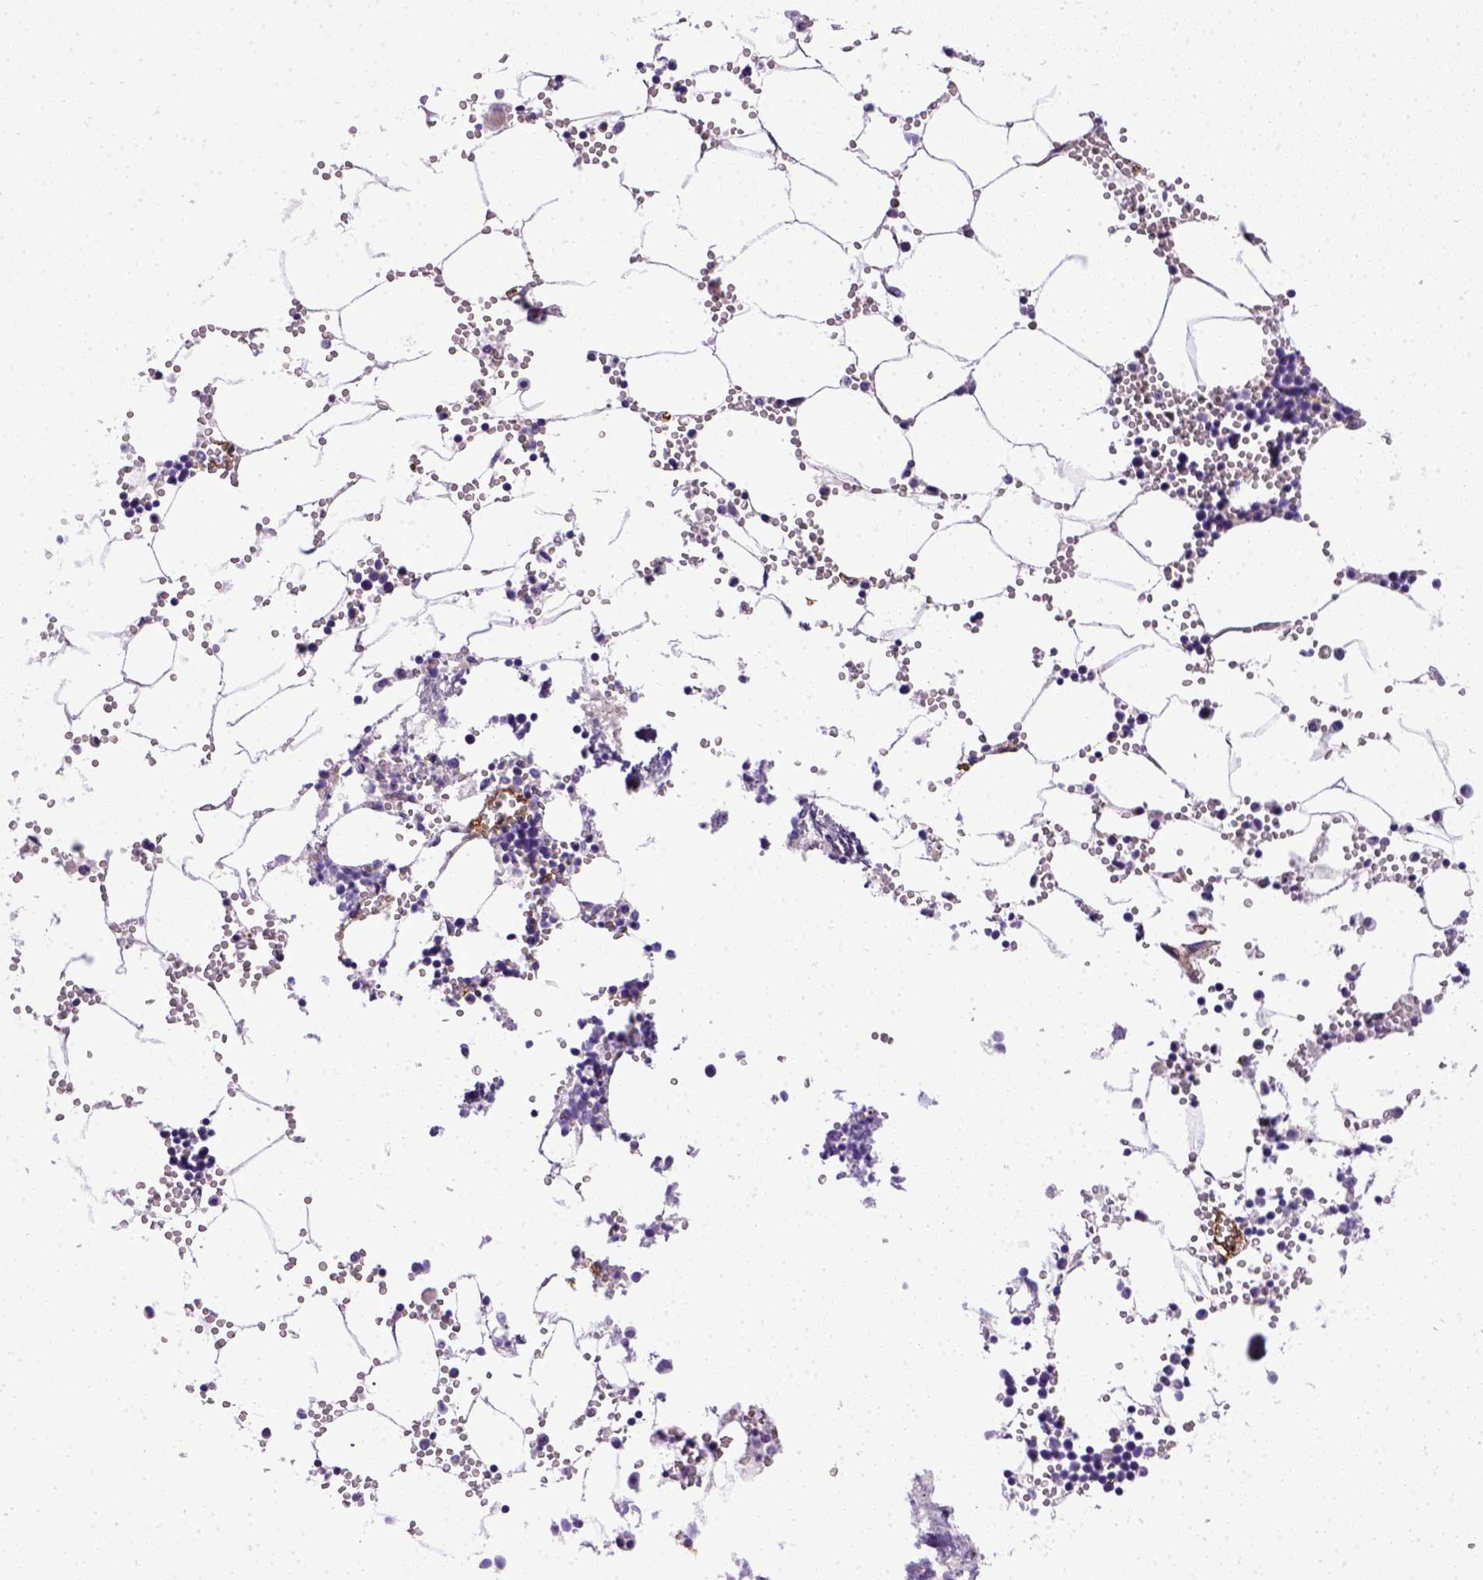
{"staining": {"intensity": "negative", "quantity": "none", "location": "none"}, "tissue": "bone marrow", "cell_type": "Hematopoietic cells", "image_type": "normal", "snomed": [{"axis": "morphology", "description": "Normal tissue, NOS"}, {"axis": "topography", "description": "Bone marrow"}], "caption": "Immunohistochemical staining of unremarkable bone marrow shows no significant expression in hematopoietic cells.", "gene": "ENG", "patient": {"sex": "male", "age": 54}}